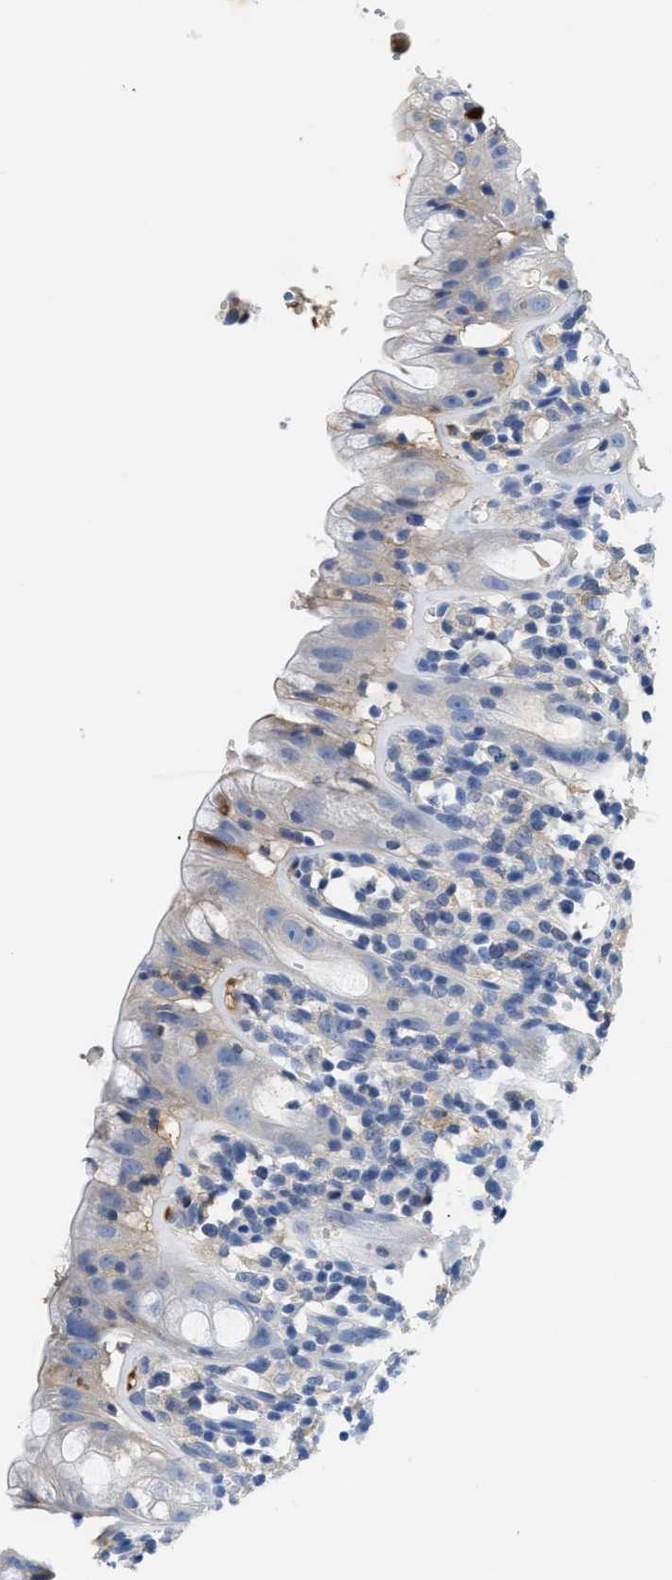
{"staining": {"intensity": "negative", "quantity": "none", "location": "none"}, "tissue": "rectum", "cell_type": "Glandular cells", "image_type": "normal", "snomed": [{"axis": "morphology", "description": "Normal tissue, NOS"}, {"axis": "topography", "description": "Rectum"}], "caption": "IHC image of unremarkable rectum stained for a protein (brown), which demonstrates no staining in glandular cells. (Stains: DAB (3,3'-diaminobenzidine) IHC with hematoxylin counter stain, Microscopy: brightfield microscopy at high magnification).", "gene": "GC", "patient": {"sex": "male", "age": 44}}